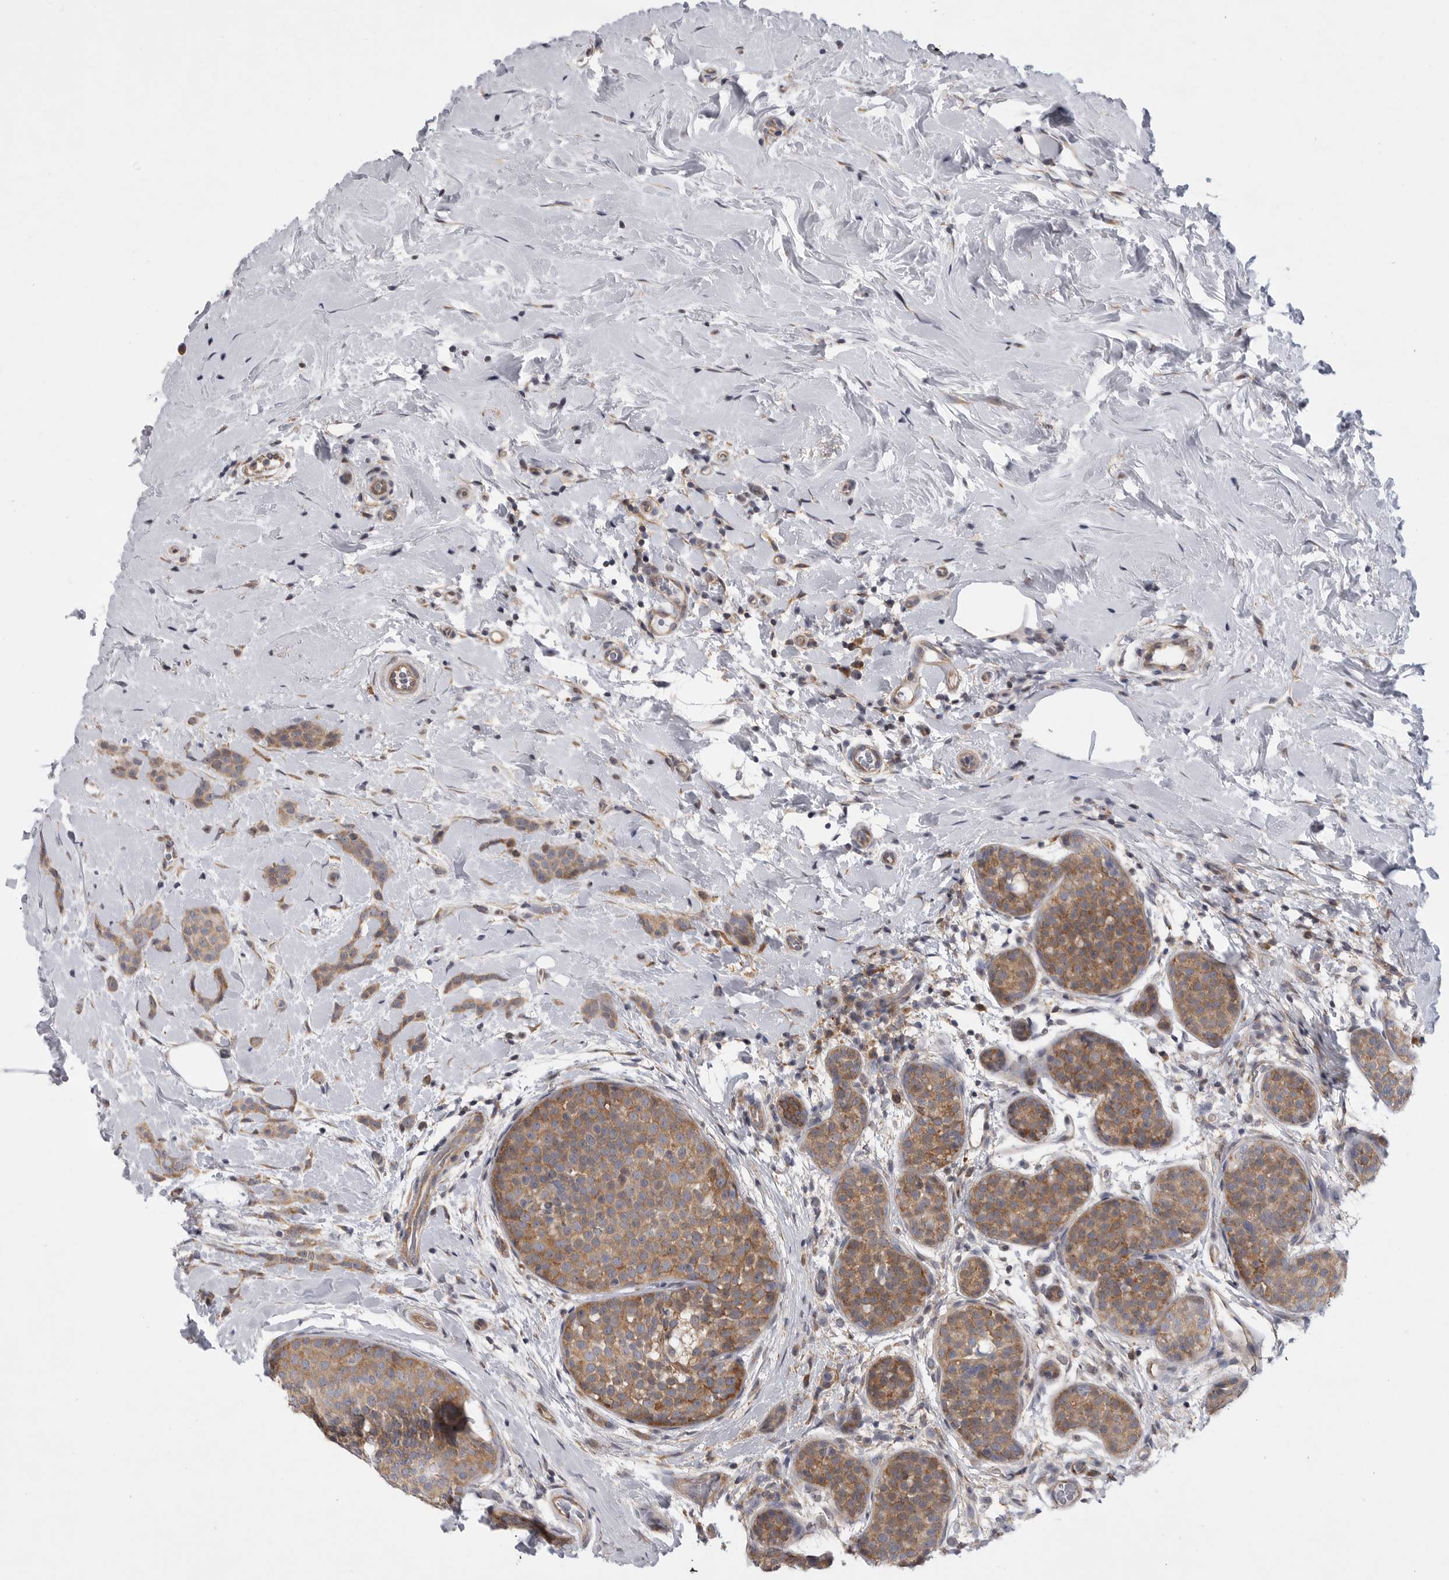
{"staining": {"intensity": "moderate", "quantity": ">75%", "location": "cytoplasmic/membranous"}, "tissue": "breast cancer", "cell_type": "Tumor cells", "image_type": "cancer", "snomed": [{"axis": "morphology", "description": "Lobular carcinoma, in situ"}, {"axis": "morphology", "description": "Lobular carcinoma"}, {"axis": "topography", "description": "Breast"}], "caption": "This micrograph exhibits breast cancer stained with IHC to label a protein in brown. The cytoplasmic/membranous of tumor cells show moderate positivity for the protein. Nuclei are counter-stained blue.", "gene": "FBXO43", "patient": {"sex": "female", "age": 41}}